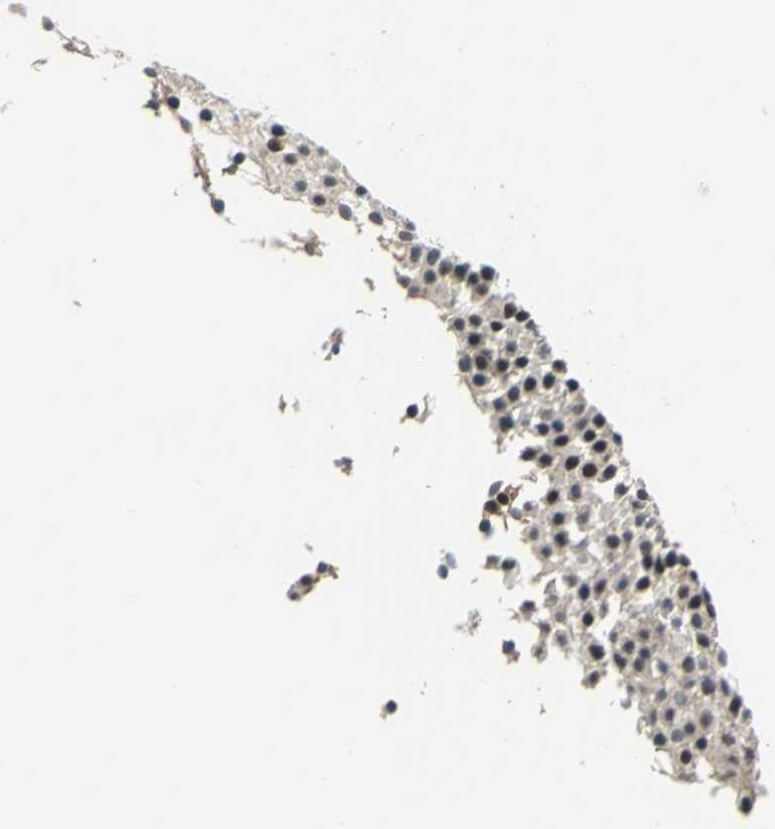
{"staining": {"intensity": "weak", "quantity": ">75%", "location": "cytoplasmic/membranous,nuclear"}, "tissue": "urothelial cancer", "cell_type": "Tumor cells", "image_type": "cancer", "snomed": [{"axis": "morphology", "description": "Urothelial carcinoma, Low grade"}, {"axis": "topography", "description": "Urinary bladder"}], "caption": "A brown stain highlights weak cytoplasmic/membranous and nuclear expression of a protein in low-grade urothelial carcinoma tumor cells. The protein is stained brown, and the nuclei are stained in blue (DAB (3,3'-diaminobenzidine) IHC with brightfield microscopy, high magnification).", "gene": "PLAGL2", "patient": {"sex": "male", "age": 85}}